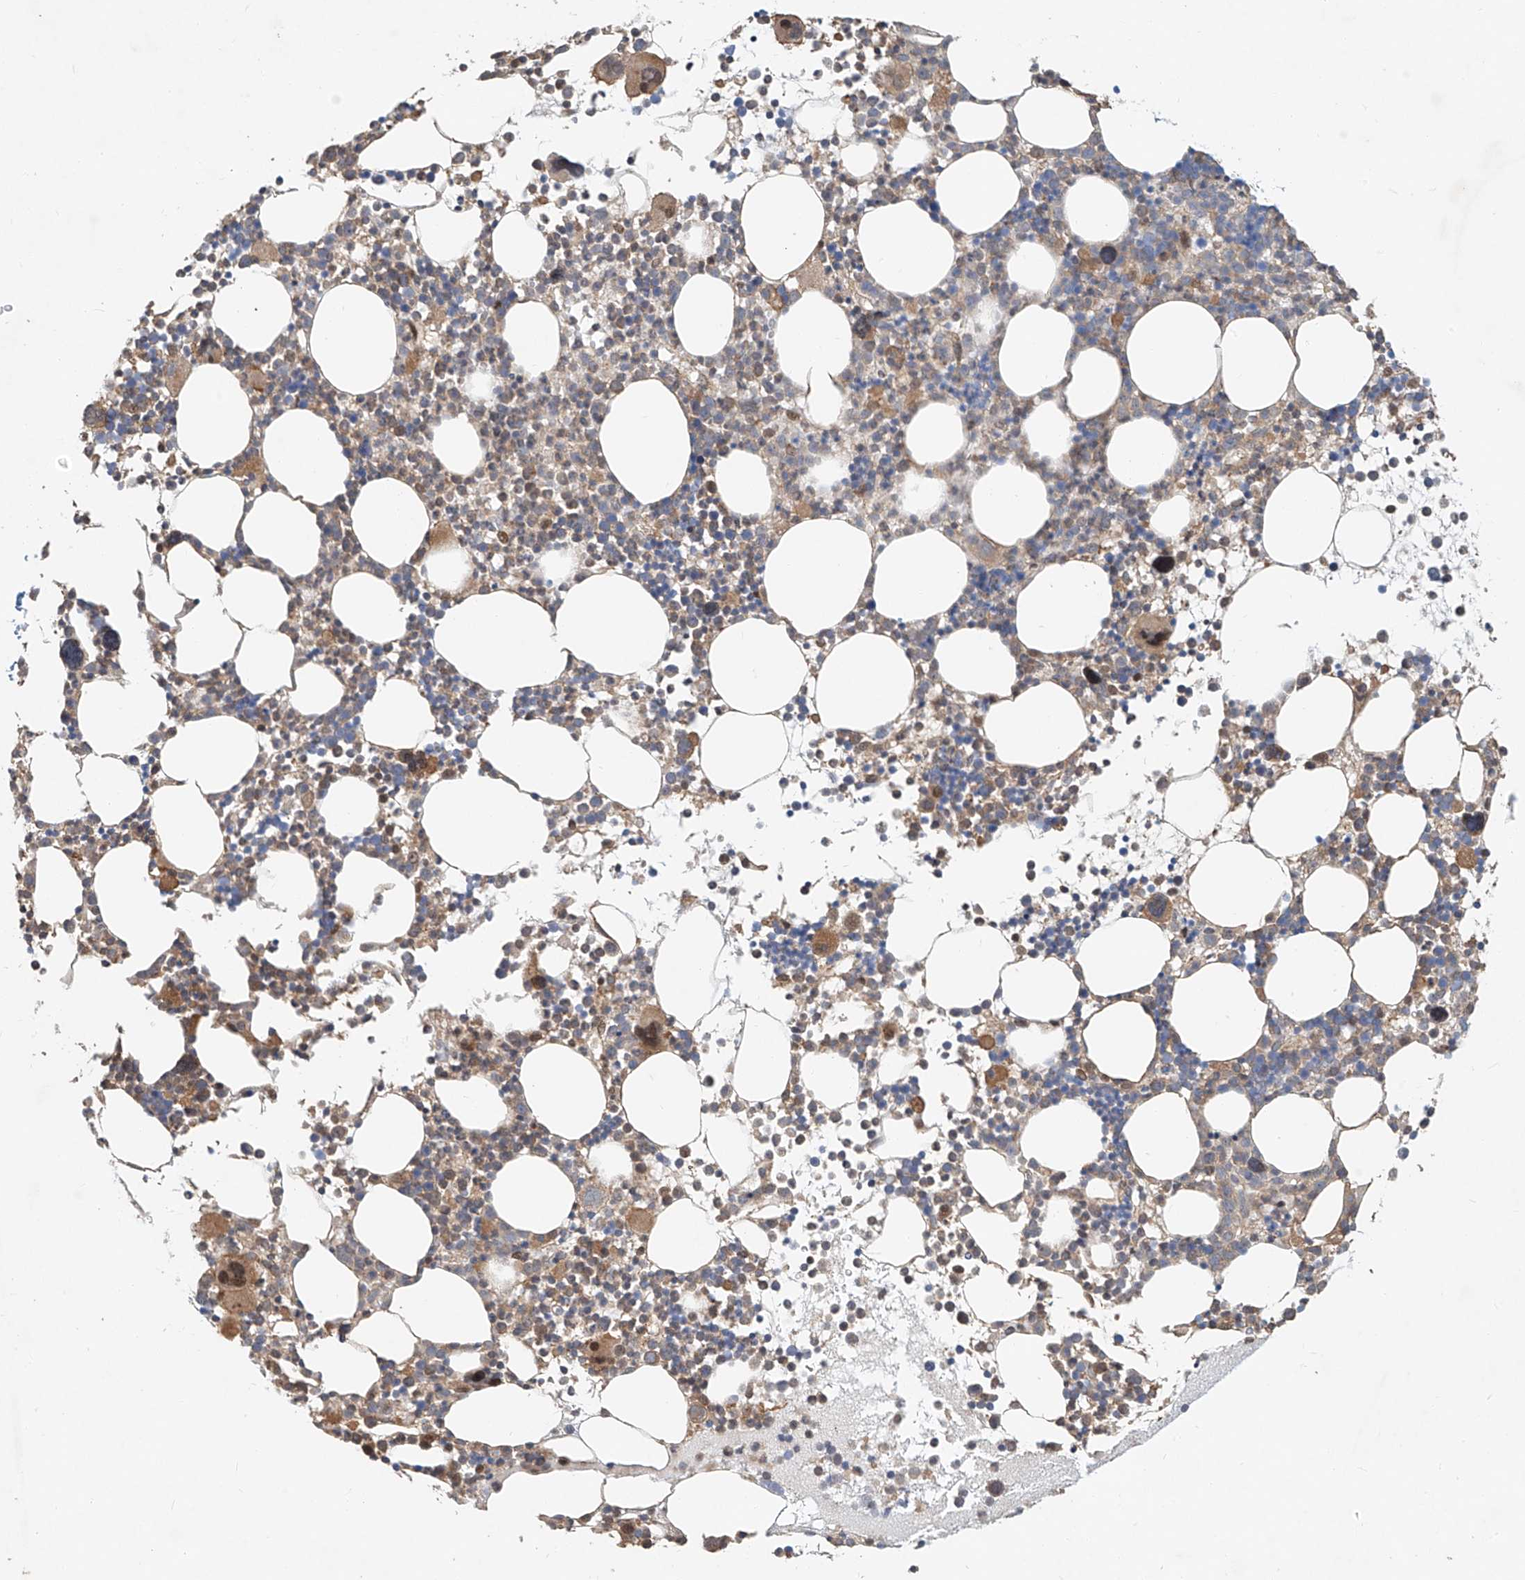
{"staining": {"intensity": "moderate", "quantity": "<25%", "location": "cytoplasmic/membranous"}, "tissue": "bone marrow", "cell_type": "Hematopoietic cells", "image_type": "normal", "snomed": [{"axis": "morphology", "description": "Normal tissue, NOS"}, {"axis": "topography", "description": "Bone marrow"}], "caption": "Immunohistochemistry histopathology image of benign bone marrow: human bone marrow stained using immunohistochemistry (IHC) demonstrates low levels of moderate protein expression localized specifically in the cytoplasmic/membranous of hematopoietic cells, appearing as a cytoplasmic/membranous brown color.", "gene": "TMEM61", "patient": {"sex": "female", "age": 62}}